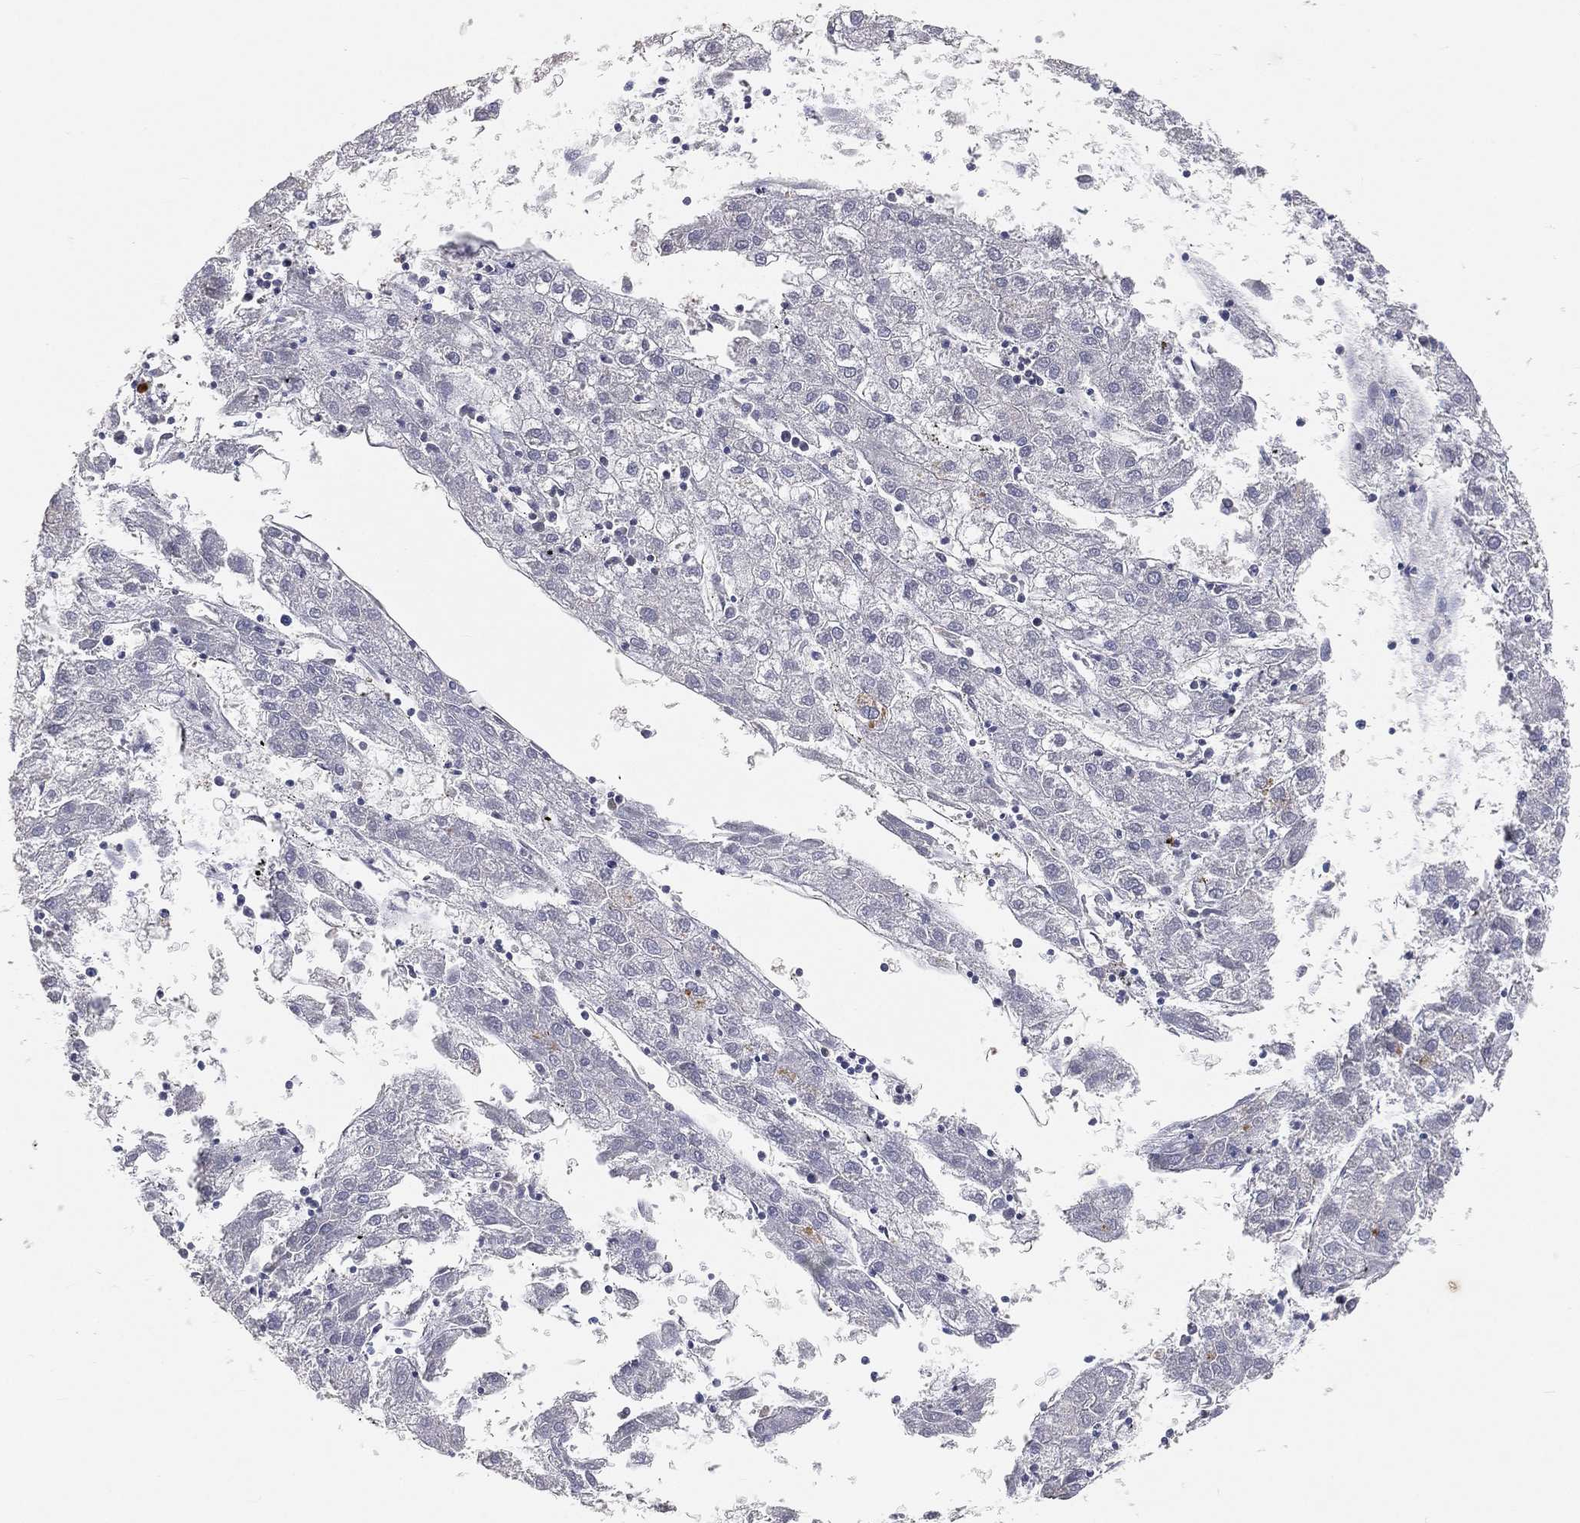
{"staining": {"intensity": "negative", "quantity": "none", "location": "none"}, "tissue": "liver cancer", "cell_type": "Tumor cells", "image_type": "cancer", "snomed": [{"axis": "morphology", "description": "Carcinoma, Hepatocellular, NOS"}, {"axis": "topography", "description": "Liver"}], "caption": "There is no significant staining in tumor cells of liver cancer (hepatocellular carcinoma).", "gene": "MAPK1", "patient": {"sex": "male", "age": 72}}